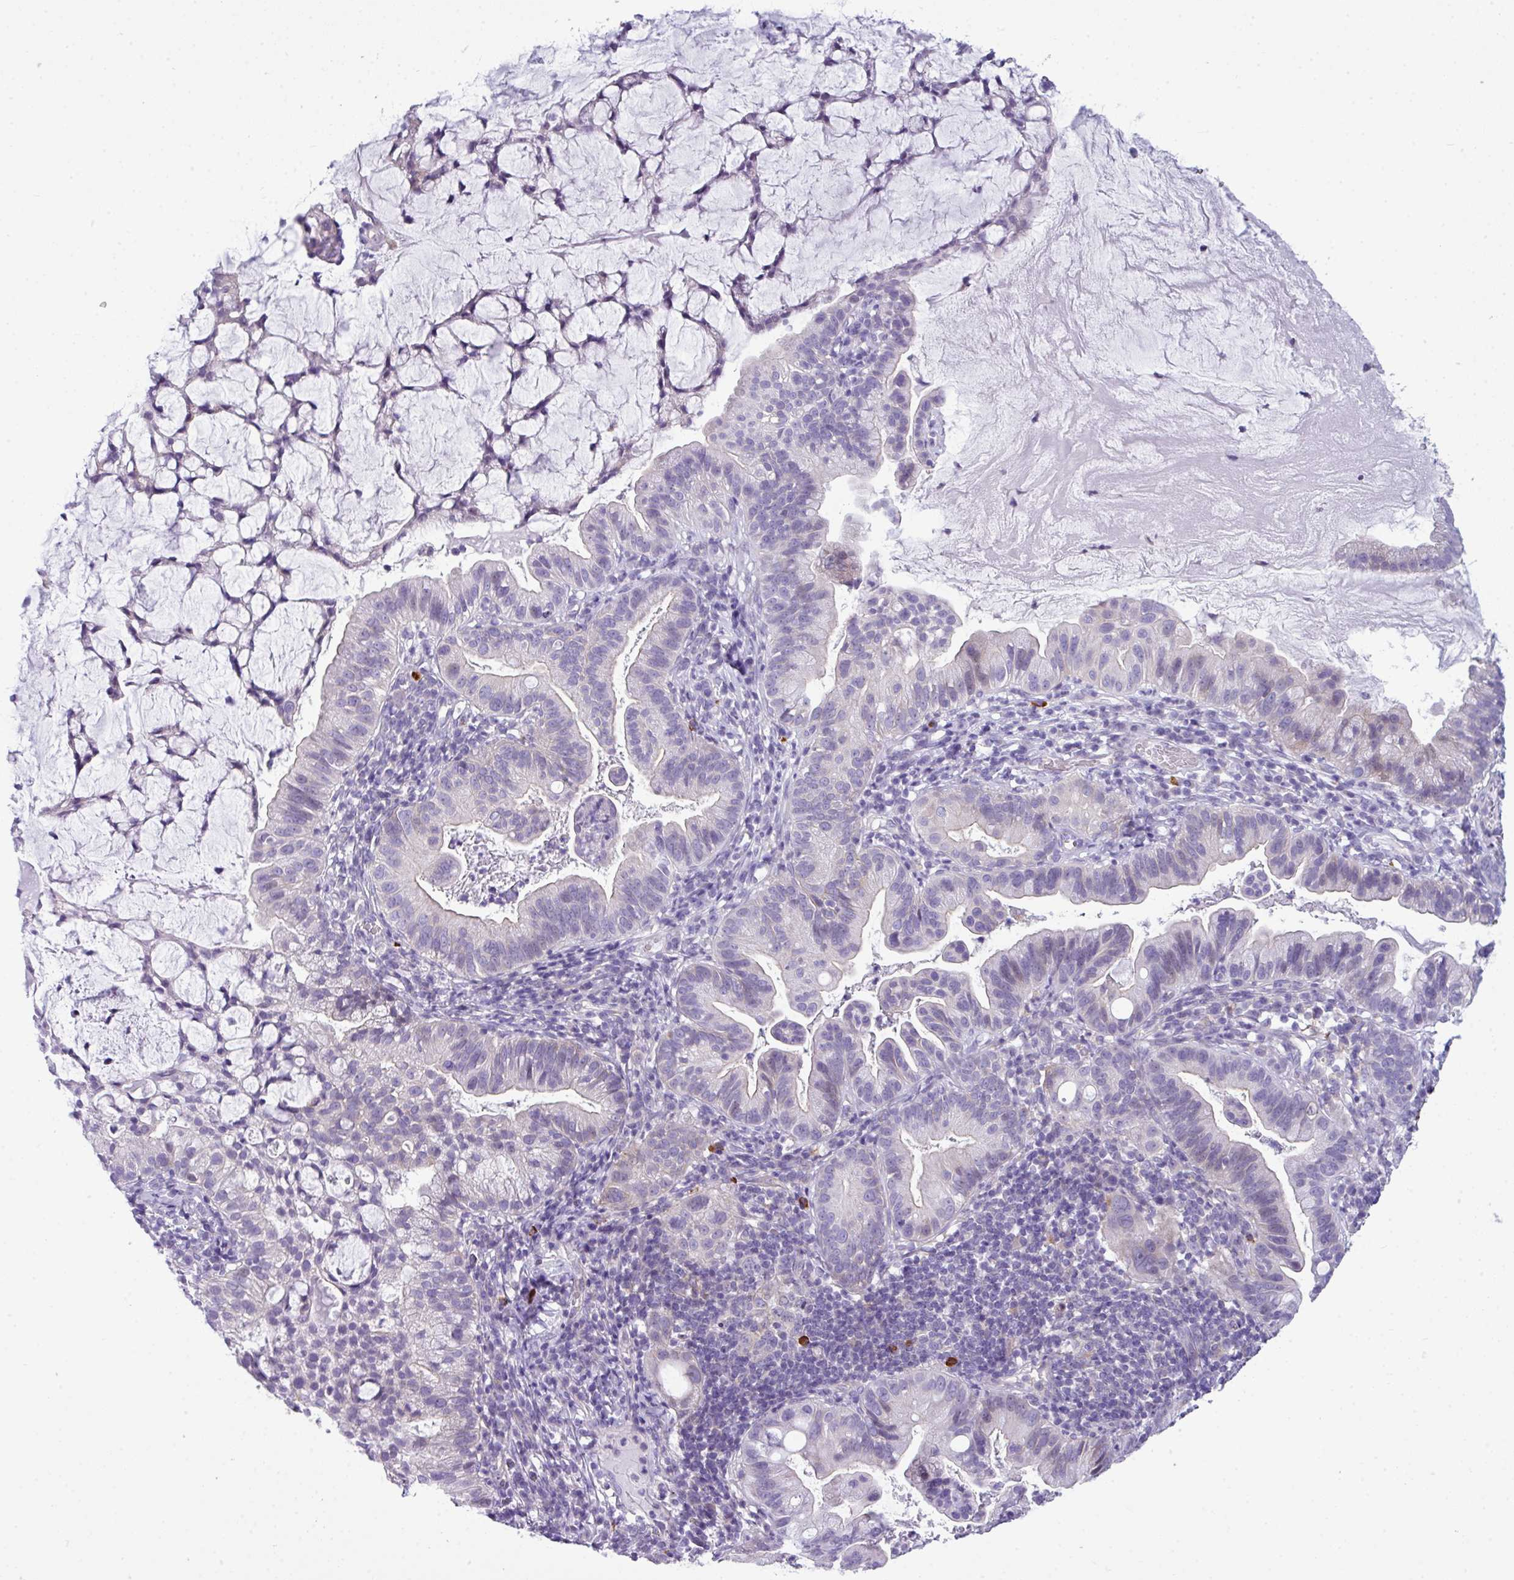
{"staining": {"intensity": "negative", "quantity": "none", "location": "none"}, "tissue": "cervical cancer", "cell_type": "Tumor cells", "image_type": "cancer", "snomed": [{"axis": "morphology", "description": "Adenocarcinoma, NOS"}, {"axis": "topography", "description": "Cervix"}], "caption": "Cervical adenocarcinoma stained for a protein using immunohistochemistry (IHC) demonstrates no expression tumor cells.", "gene": "ABCC5", "patient": {"sex": "female", "age": 41}}